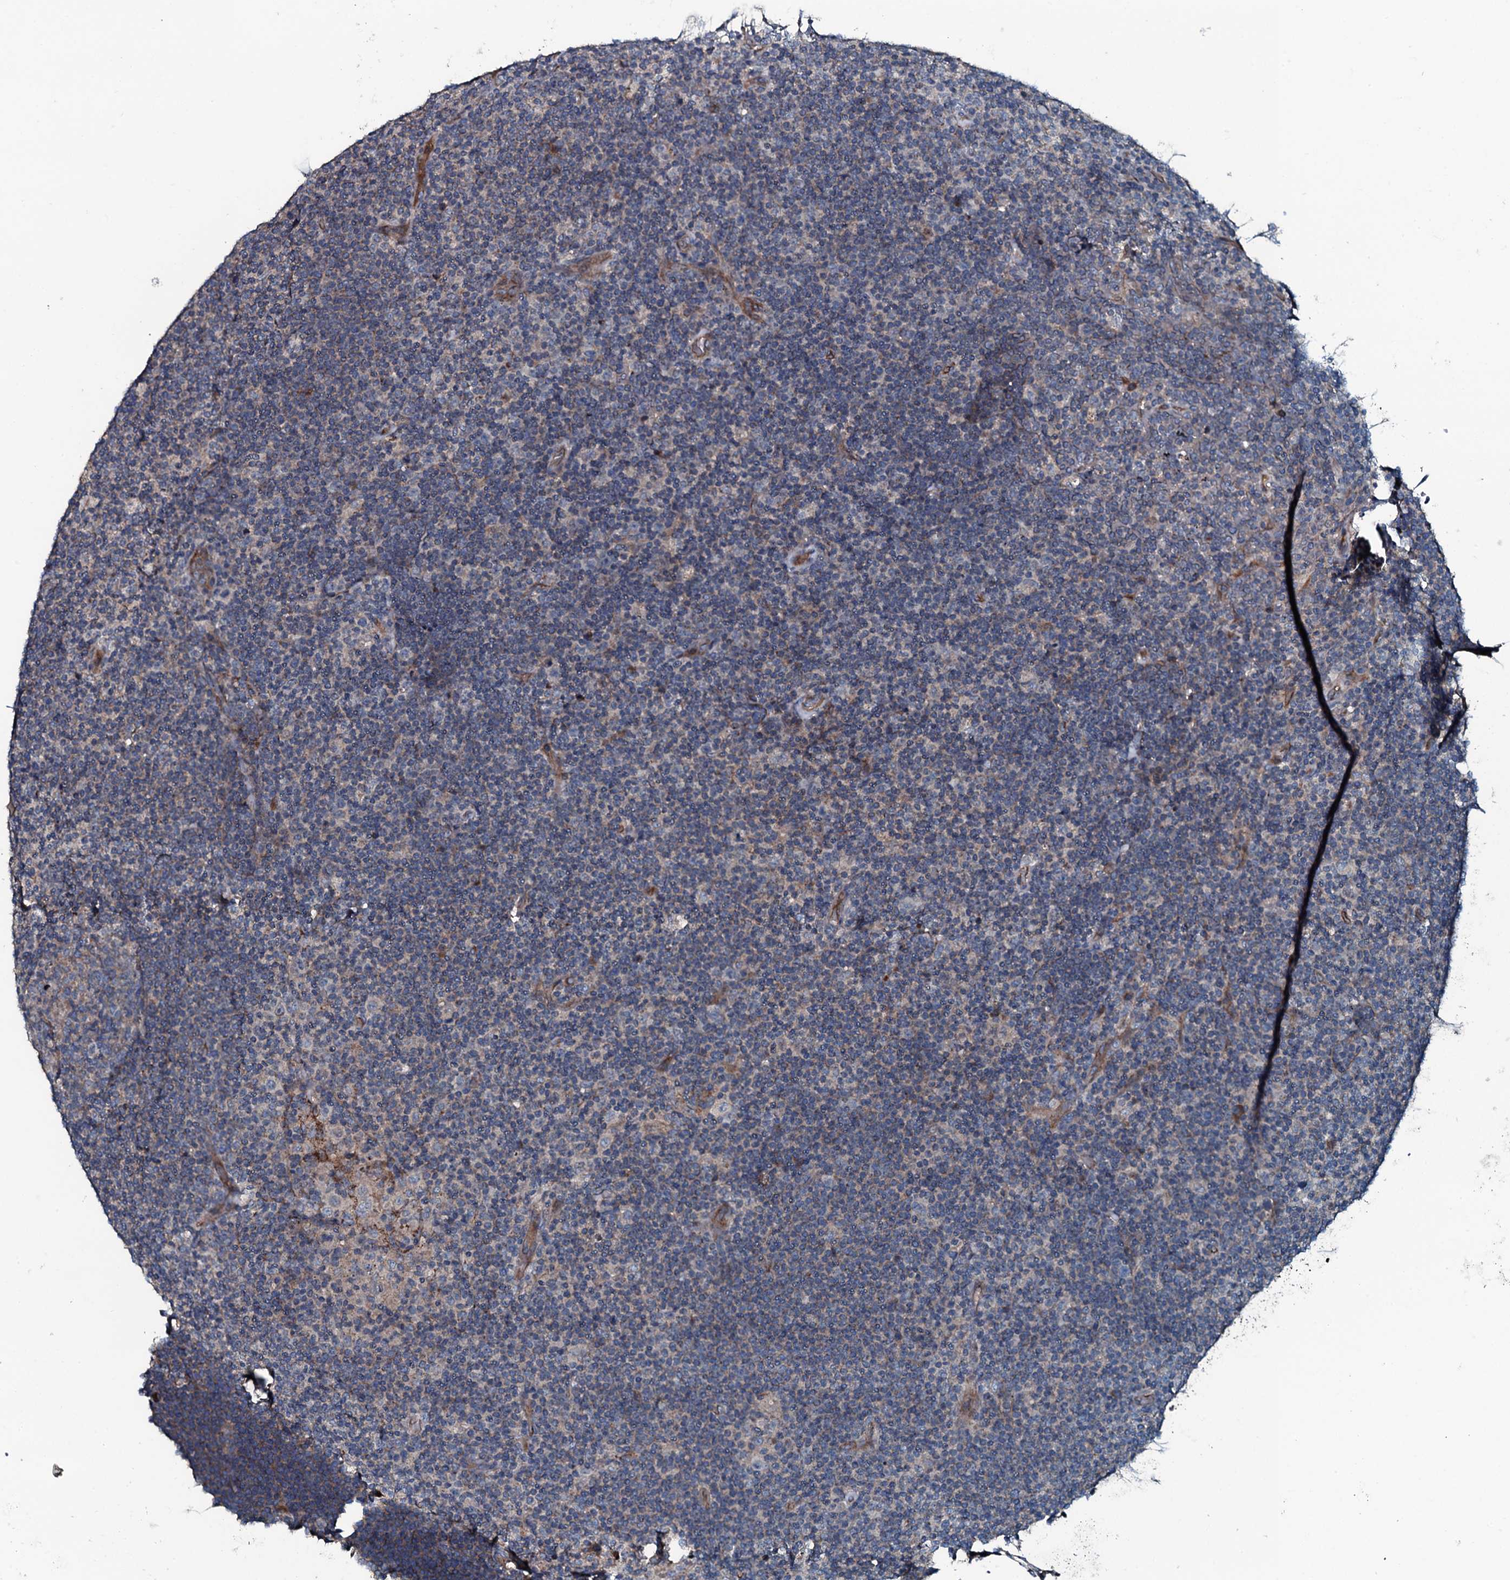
{"staining": {"intensity": "negative", "quantity": "none", "location": "none"}, "tissue": "lymphoma", "cell_type": "Tumor cells", "image_type": "cancer", "snomed": [{"axis": "morphology", "description": "Hodgkin's disease, NOS"}, {"axis": "topography", "description": "Lymph node"}], "caption": "A histopathology image of human lymphoma is negative for staining in tumor cells.", "gene": "TRIM7", "patient": {"sex": "female", "age": 57}}